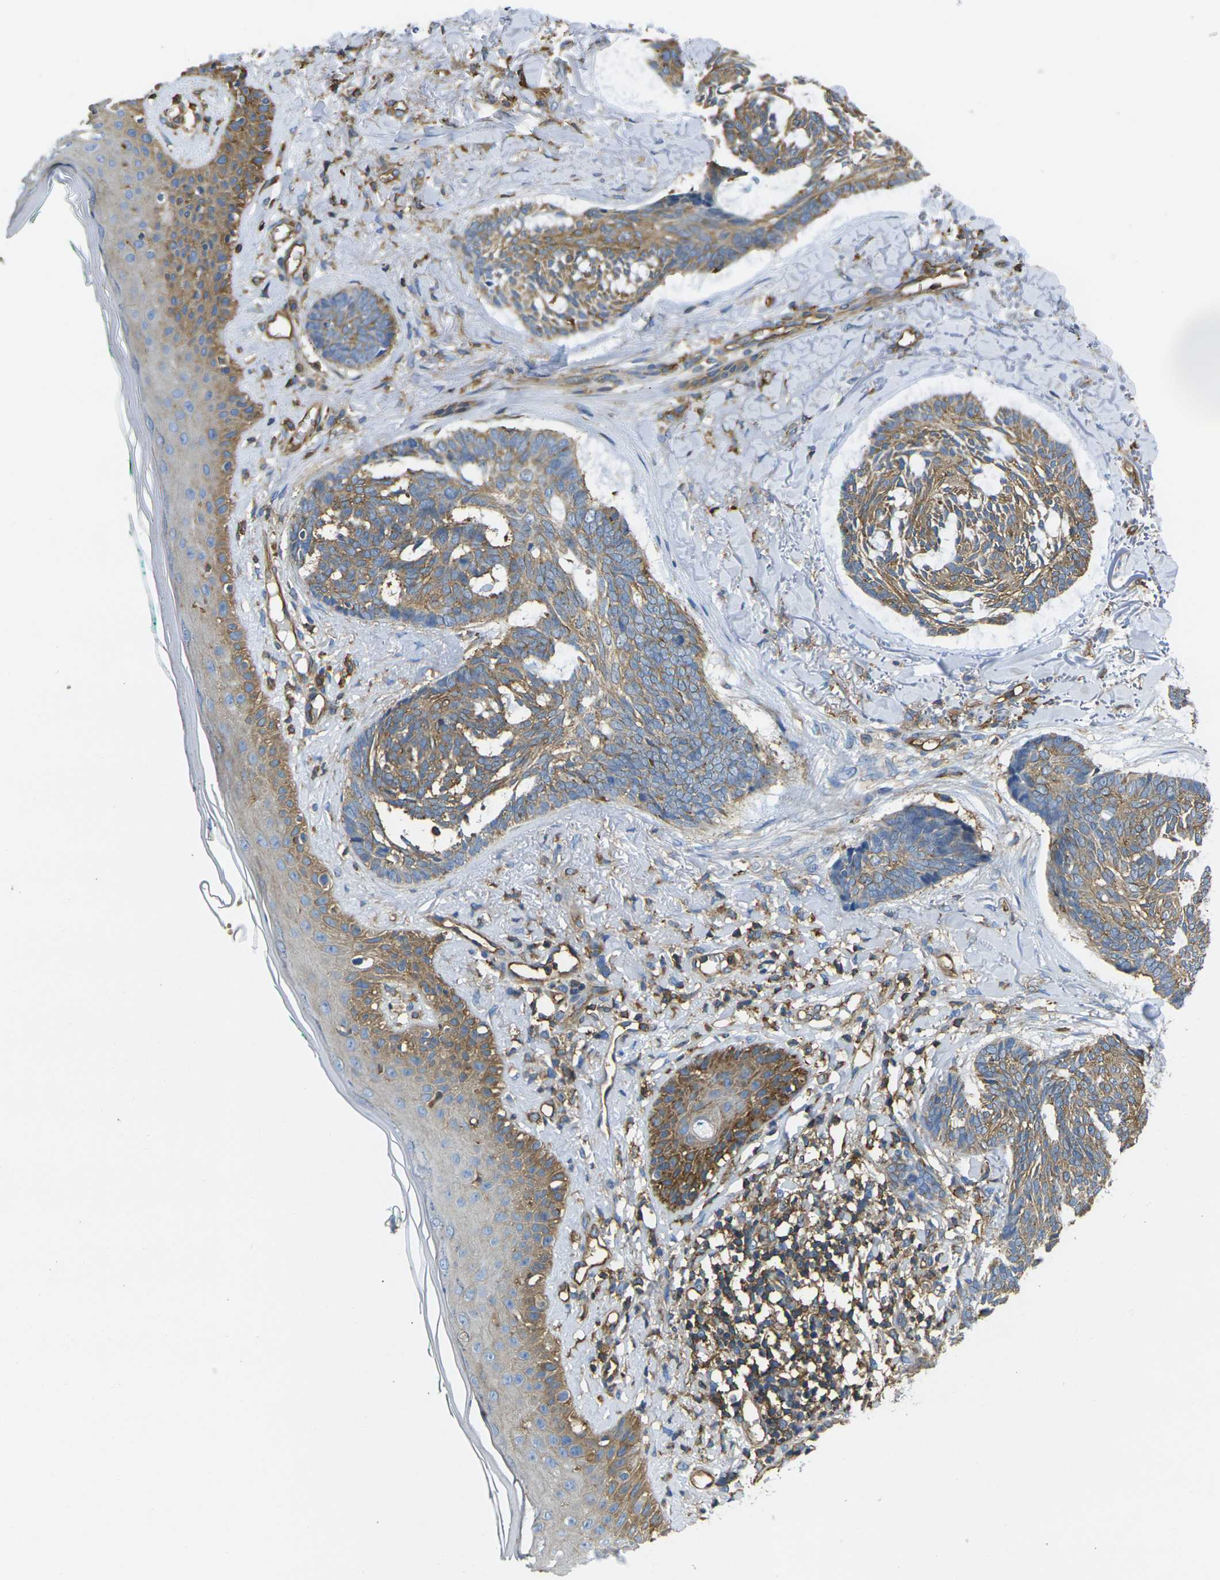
{"staining": {"intensity": "moderate", "quantity": ">75%", "location": "cytoplasmic/membranous"}, "tissue": "skin cancer", "cell_type": "Tumor cells", "image_type": "cancer", "snomed": [{"axis": "morphology", "description": "Basal cell carcinoma"}, {"axis": "topography", "description": "Skin"}], "caption": "About >75% of tumor cells in human skin cancer show moderate cytoplasmic/membranous protein expression as visualized by brown immunohistochemical staining.", "gene": "FAM110D", "patient": {"sex": "male", "age": 43}}